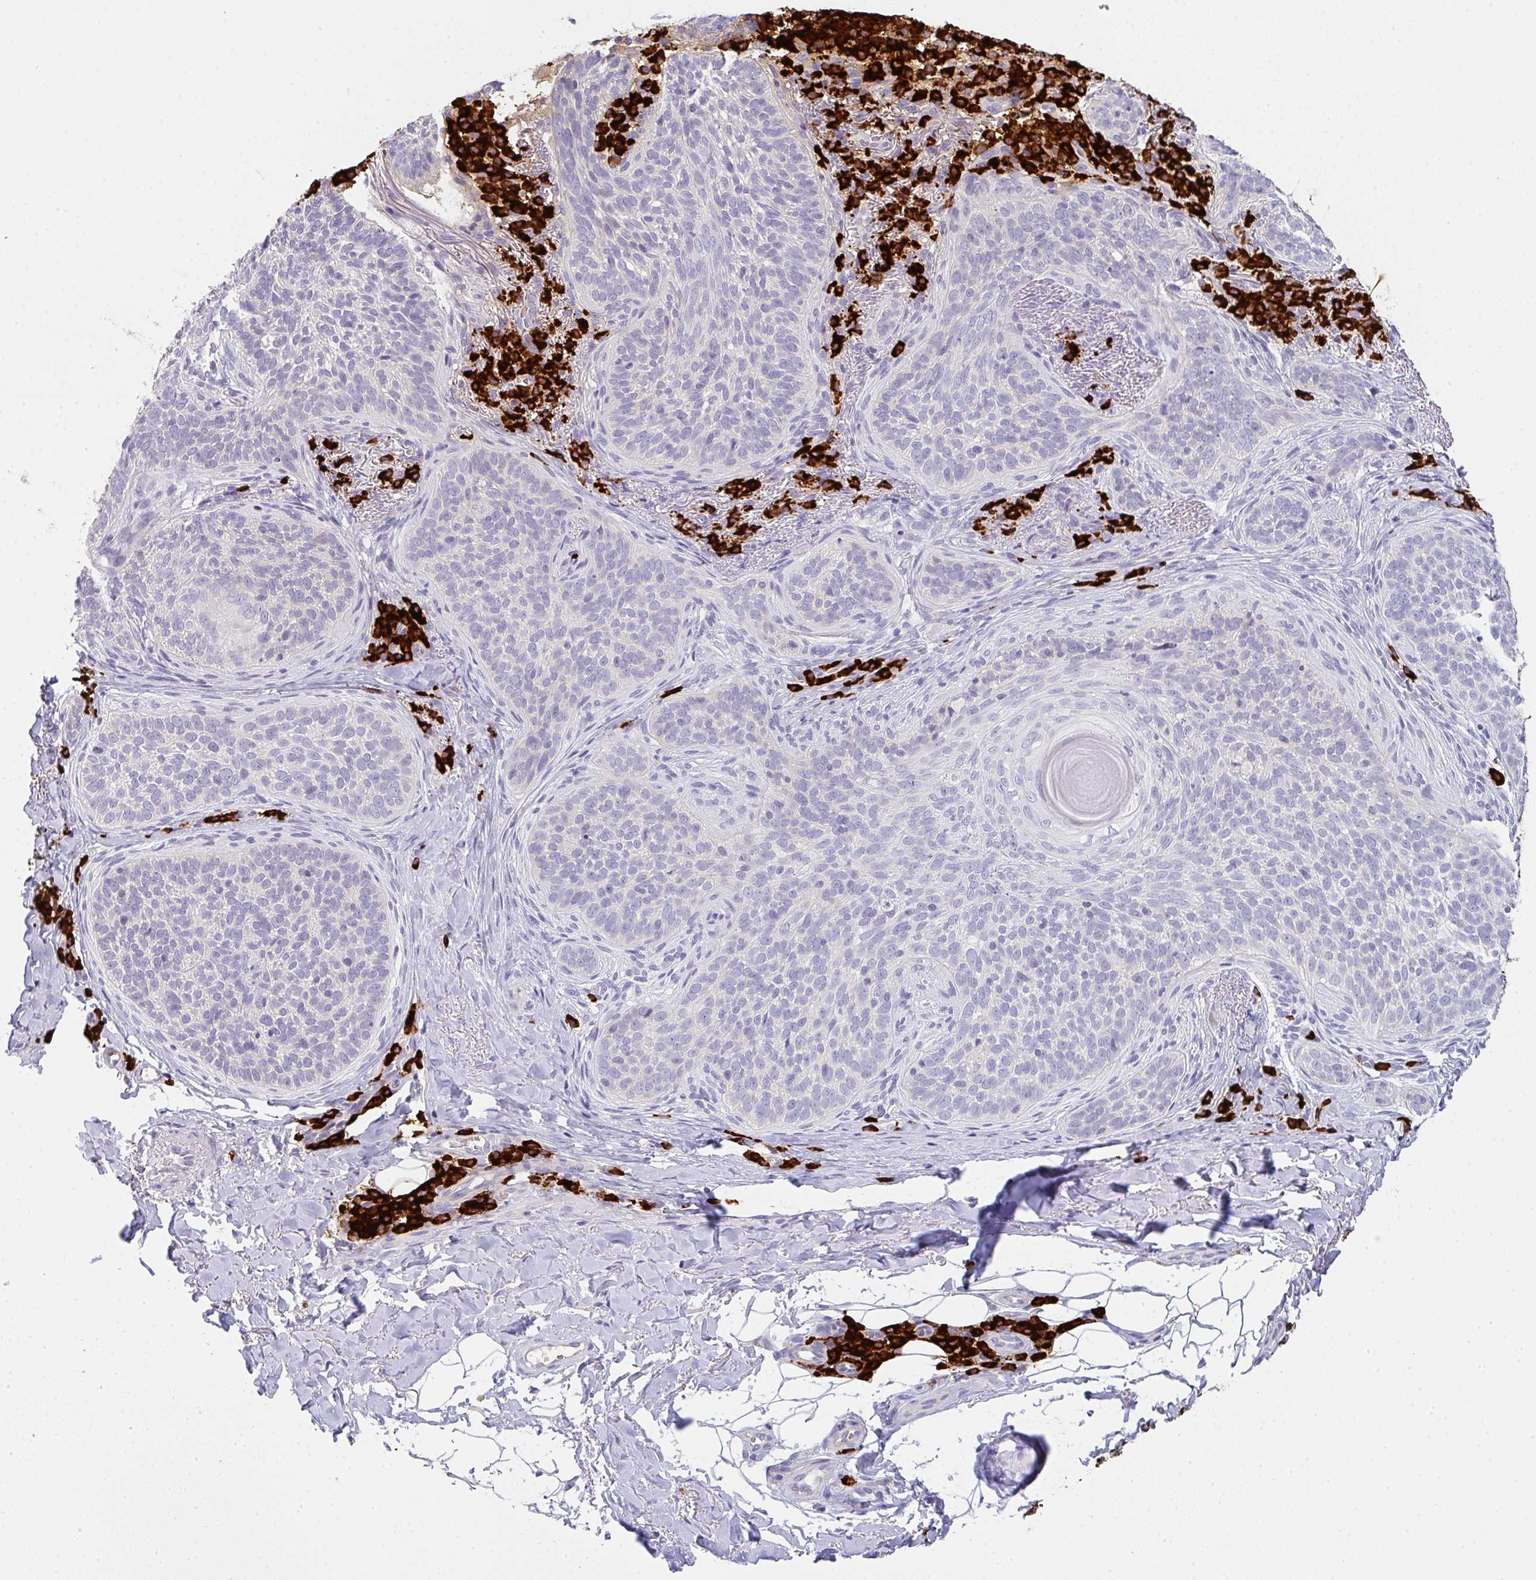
{"staining": {"intensity": "negative", "quantity": "none", "location": "none"}, "tissue": "skin cancer", "cell_type": "Tumor cells", "image_type": "cancer", "snomed": [{"axis": "morphology", "description": "Basal cell carcinoma"}, {"axis": "topography", "description": "Skin"}, {"axis": "topography", "description": "Skin of head"}], "caption": "This is an immunohistochemistry (IHC) histopathology image of human skin basal cell carcinoma. There is no staining in tumor cells.", "gene": "CACNA1S", "patient": {"sex": "male", "age": 62}}